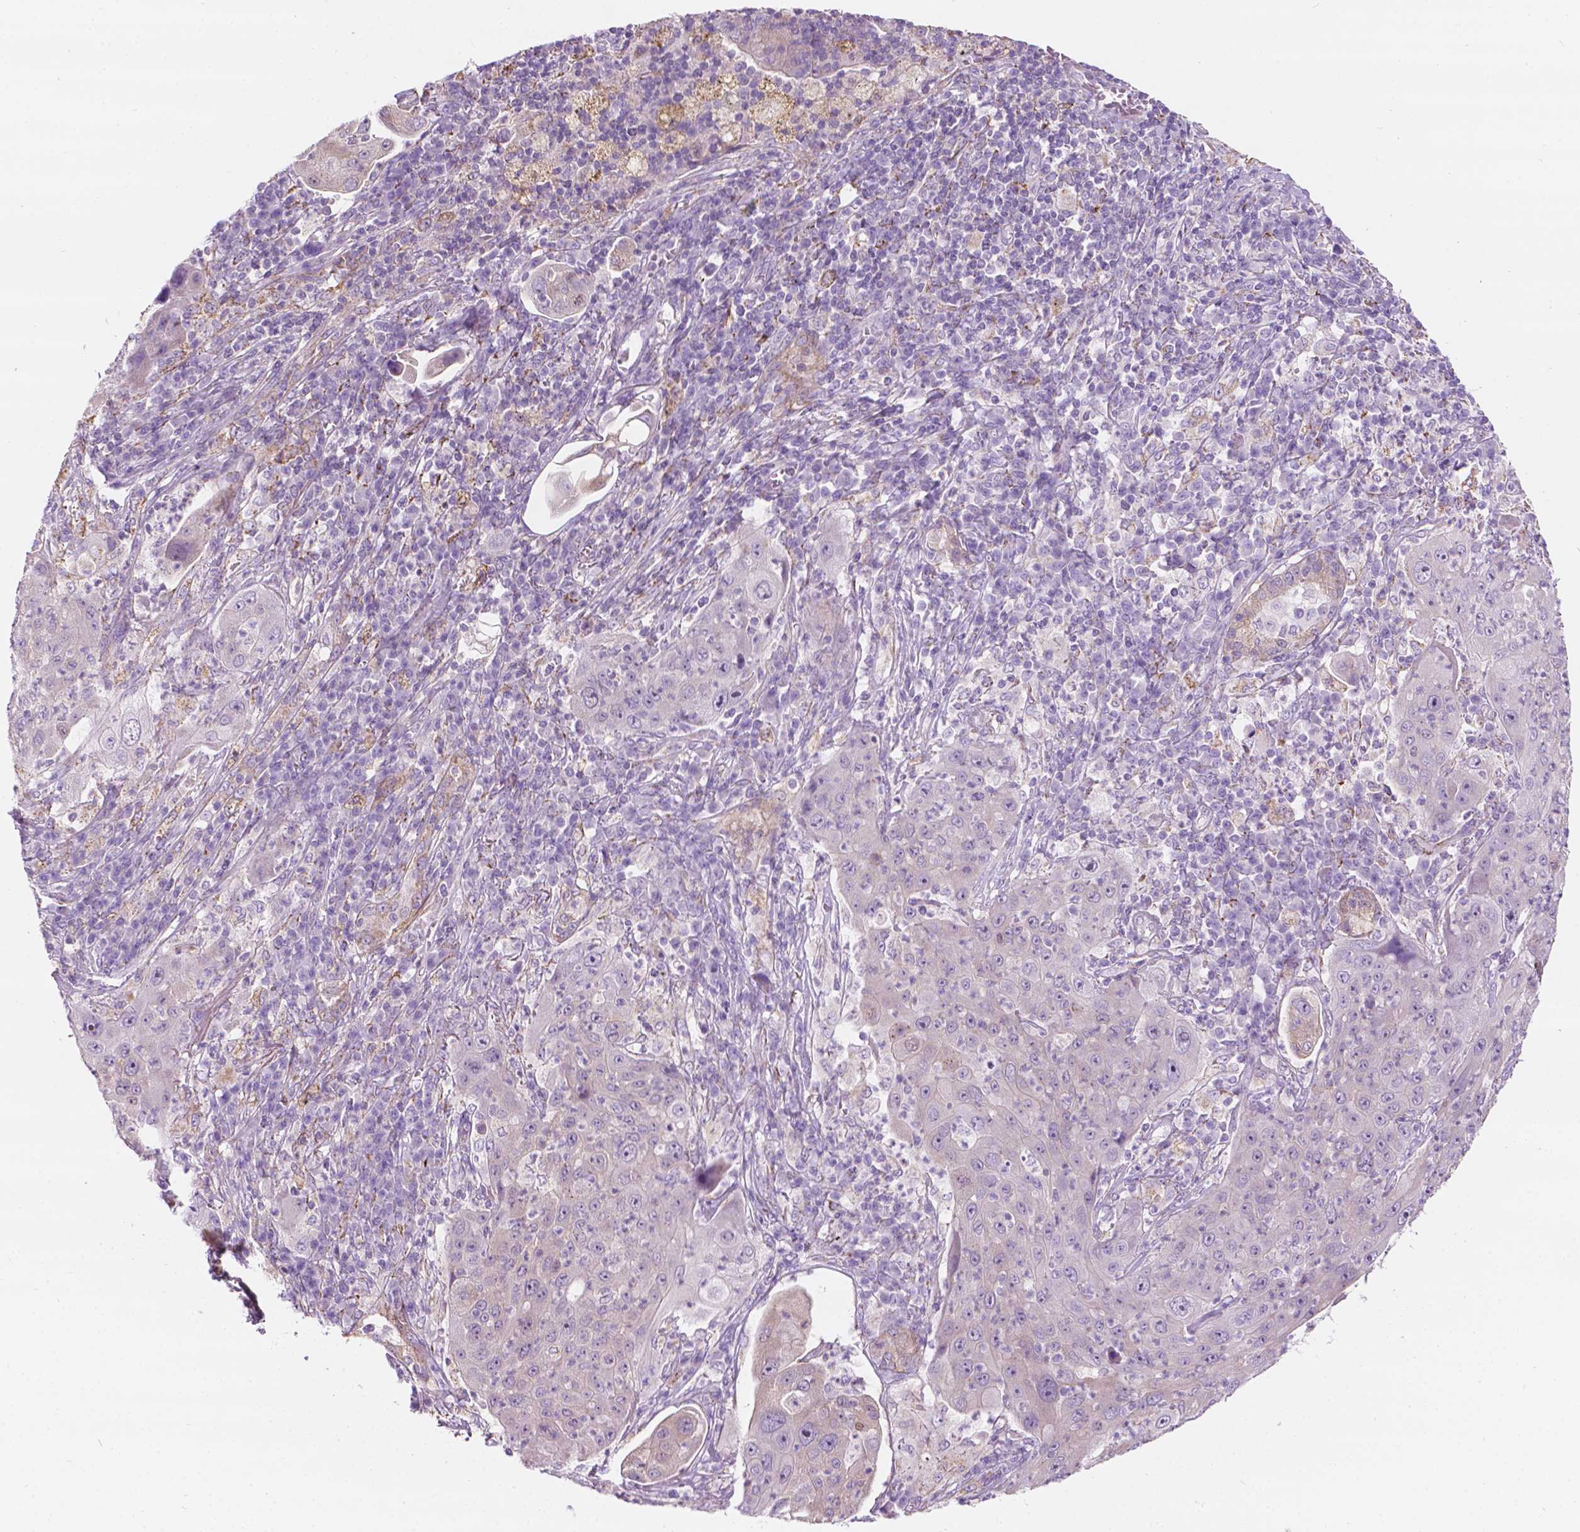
{"staining": {"intensity": "negative", "quantity": "none", "location": "none"}, "tissue": "lung cancer", "cell_type": "Tumor cells", "image_type": "cancer", "snomed": [{"axis": "morphology", "description": "Squamous cell carcinoma, NOS"}, {"axis": "topography", "description": "Lung"}], "caption": "Immunohistochemistry (IHC) of lung cancer (squamous cell carcinoma) reveals no positivity in tumor cells.", "gene": "NOS1AP", "patient": {"sex": "female", "age": 59}}